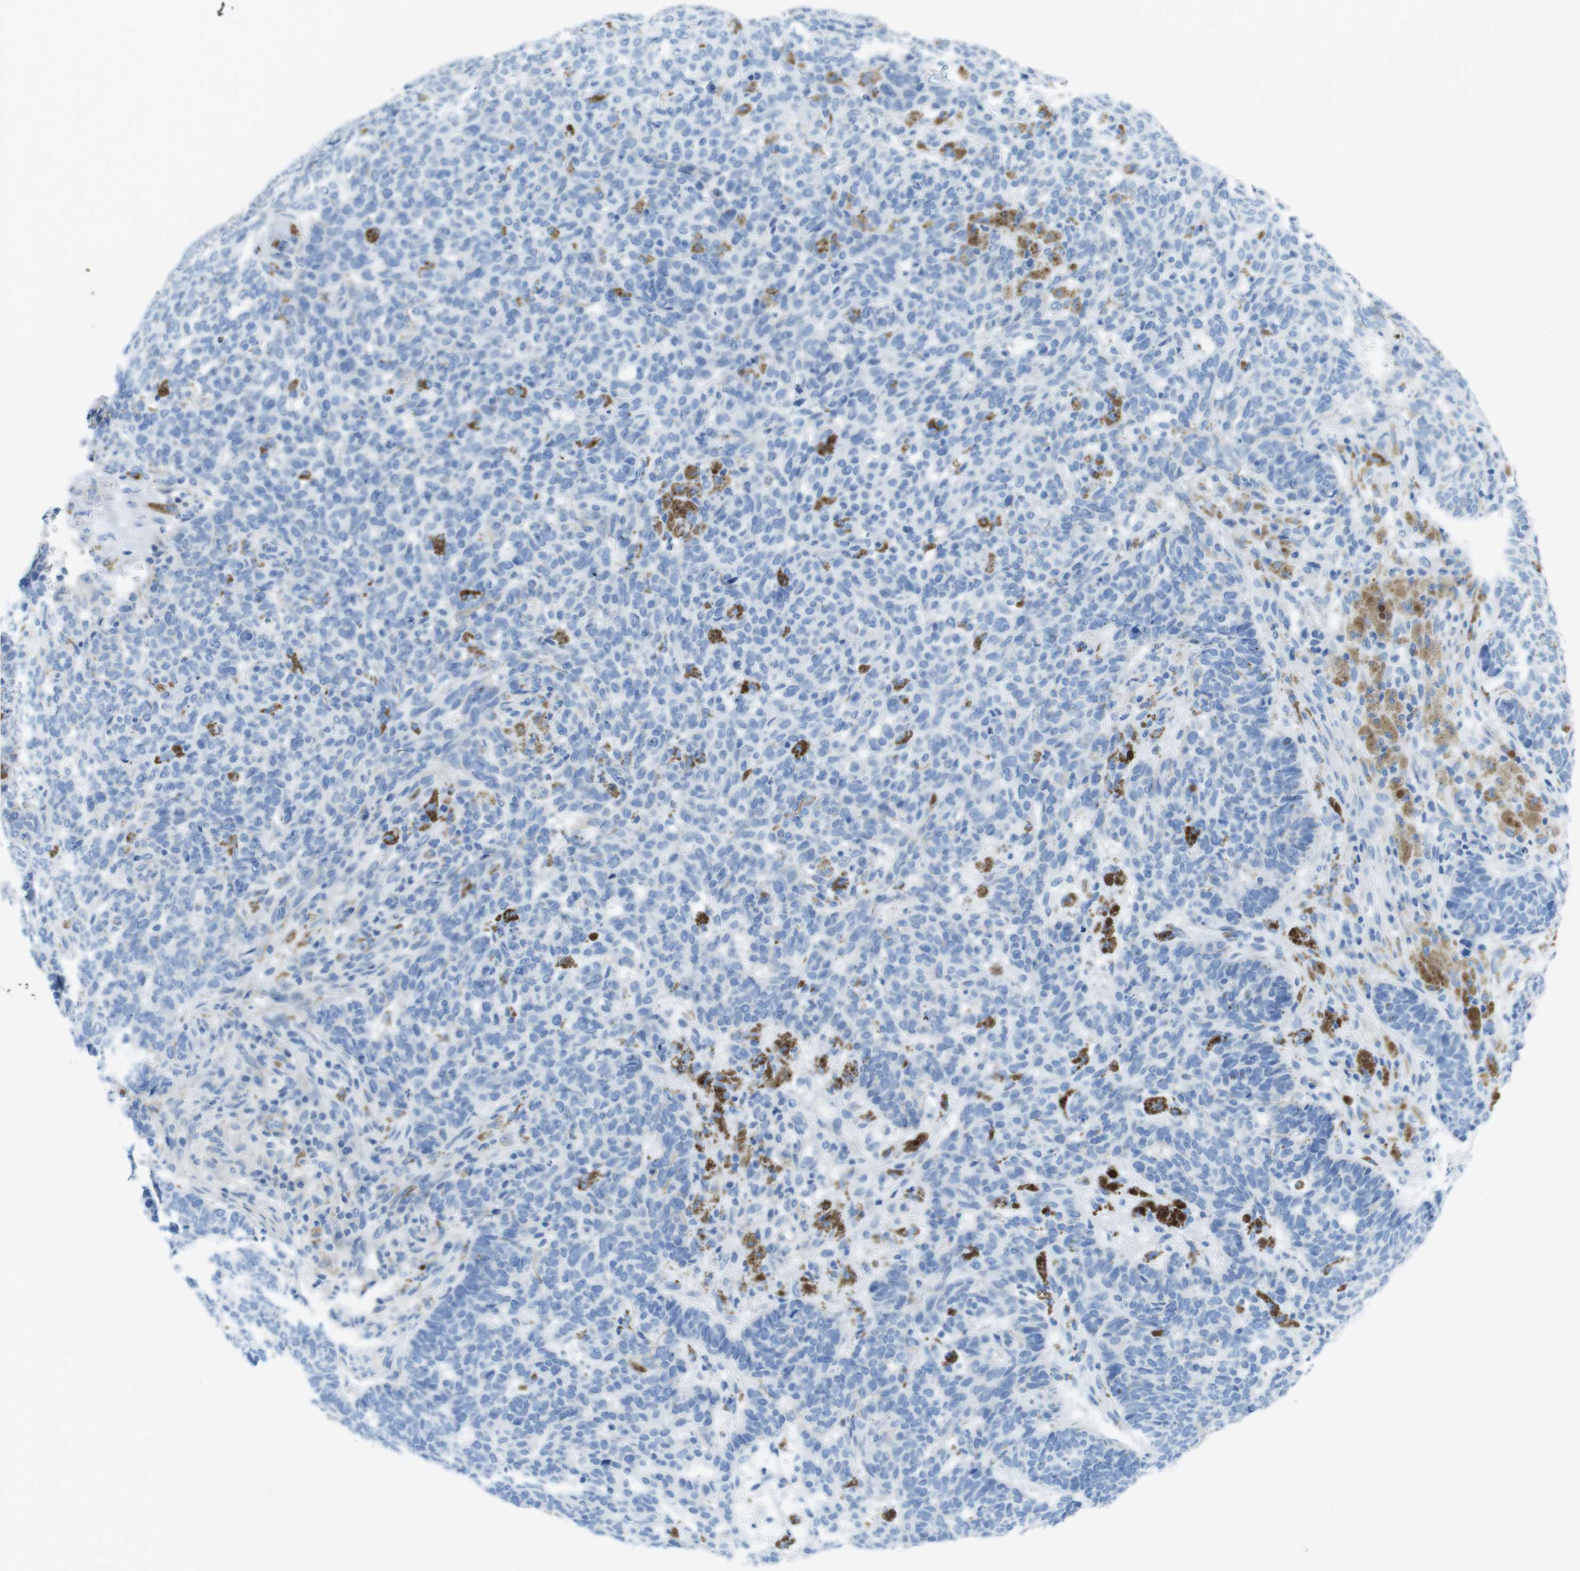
{"staining": {"intensity": "negative", "quantity": "none", "location": "none"}, "tissue": "skin cancer", "cell_type": "Tumor cells", "image_type": "cancer", "snomed": [{"axis": "morphology", "description": "Basal cell carcinoma"}, {"axis": "topography", "description": "Skin"}], "caption": "Immunohistochemistry (IHC) image of neoplastic tissue: skin cancer (basal cell carcinoma) stained with DAB (3,3'-diaminobenzidine) displays no significant protein expression in tumor cells.", "gene": "ASIC5", "patient": {"sex": "male", "age": 85}}